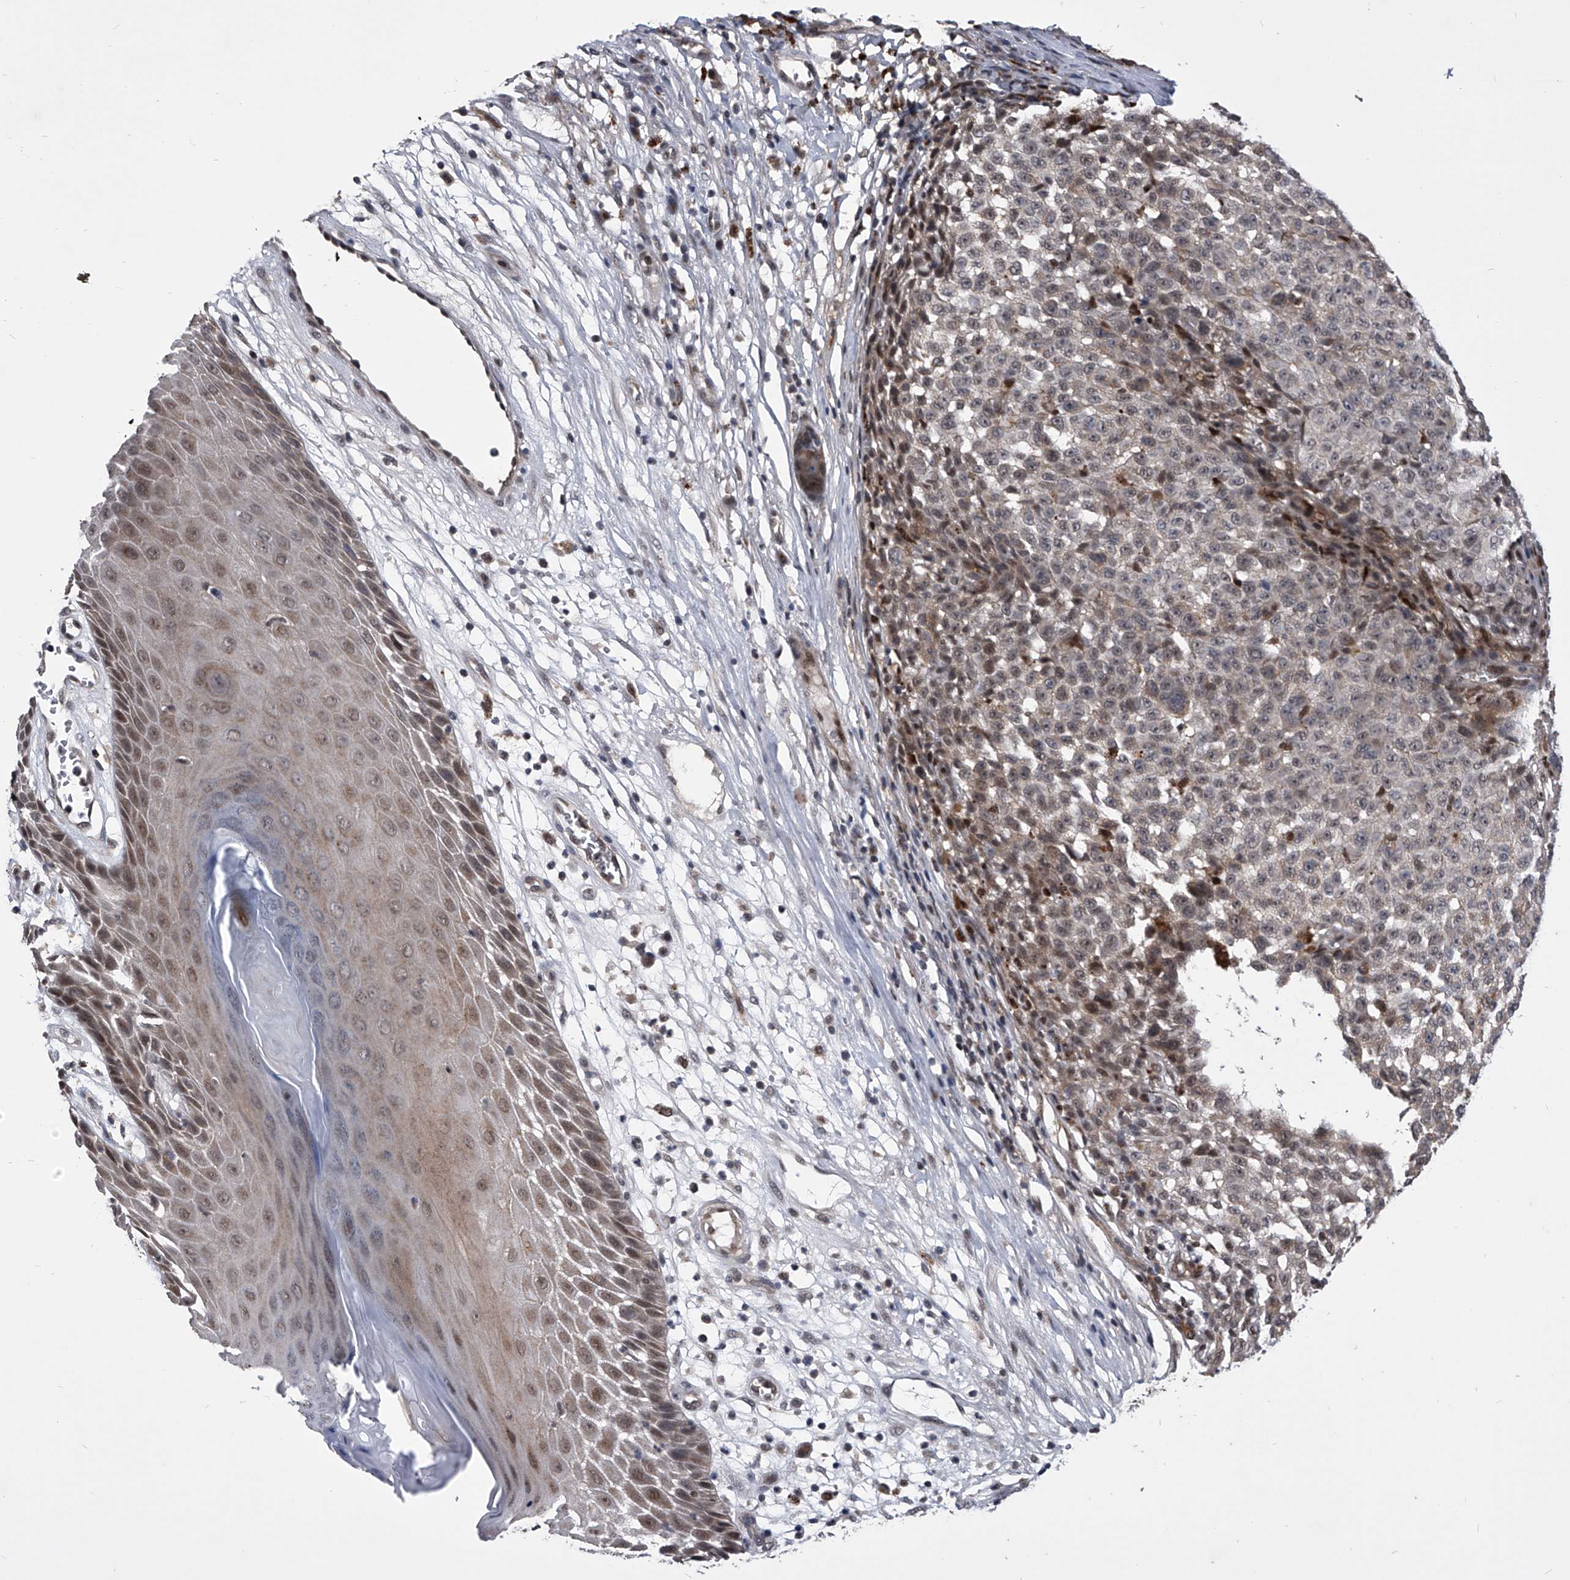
{"staining": {"intensity": "weak", "quantity": "<25%", "location": "cytoplasmic/membranous,nuclear"}, "tissue": "melanoma", "cell_type": "Tumor cells", "image_type": "cancer", "snomed": [{"axis": "morphology", "description": "Malignant melanoma, NOS"}, {"axis": "topography", "description": "Skin"}], "caption": "This micrograph is of melanoma stained with immunohistochemistry to label a protein in brown with the nuclei are counter-stained blue. There is no expression in tumor cells.", "gene": "CMTR1", "patient": {"sex": "female", "age": 82}}